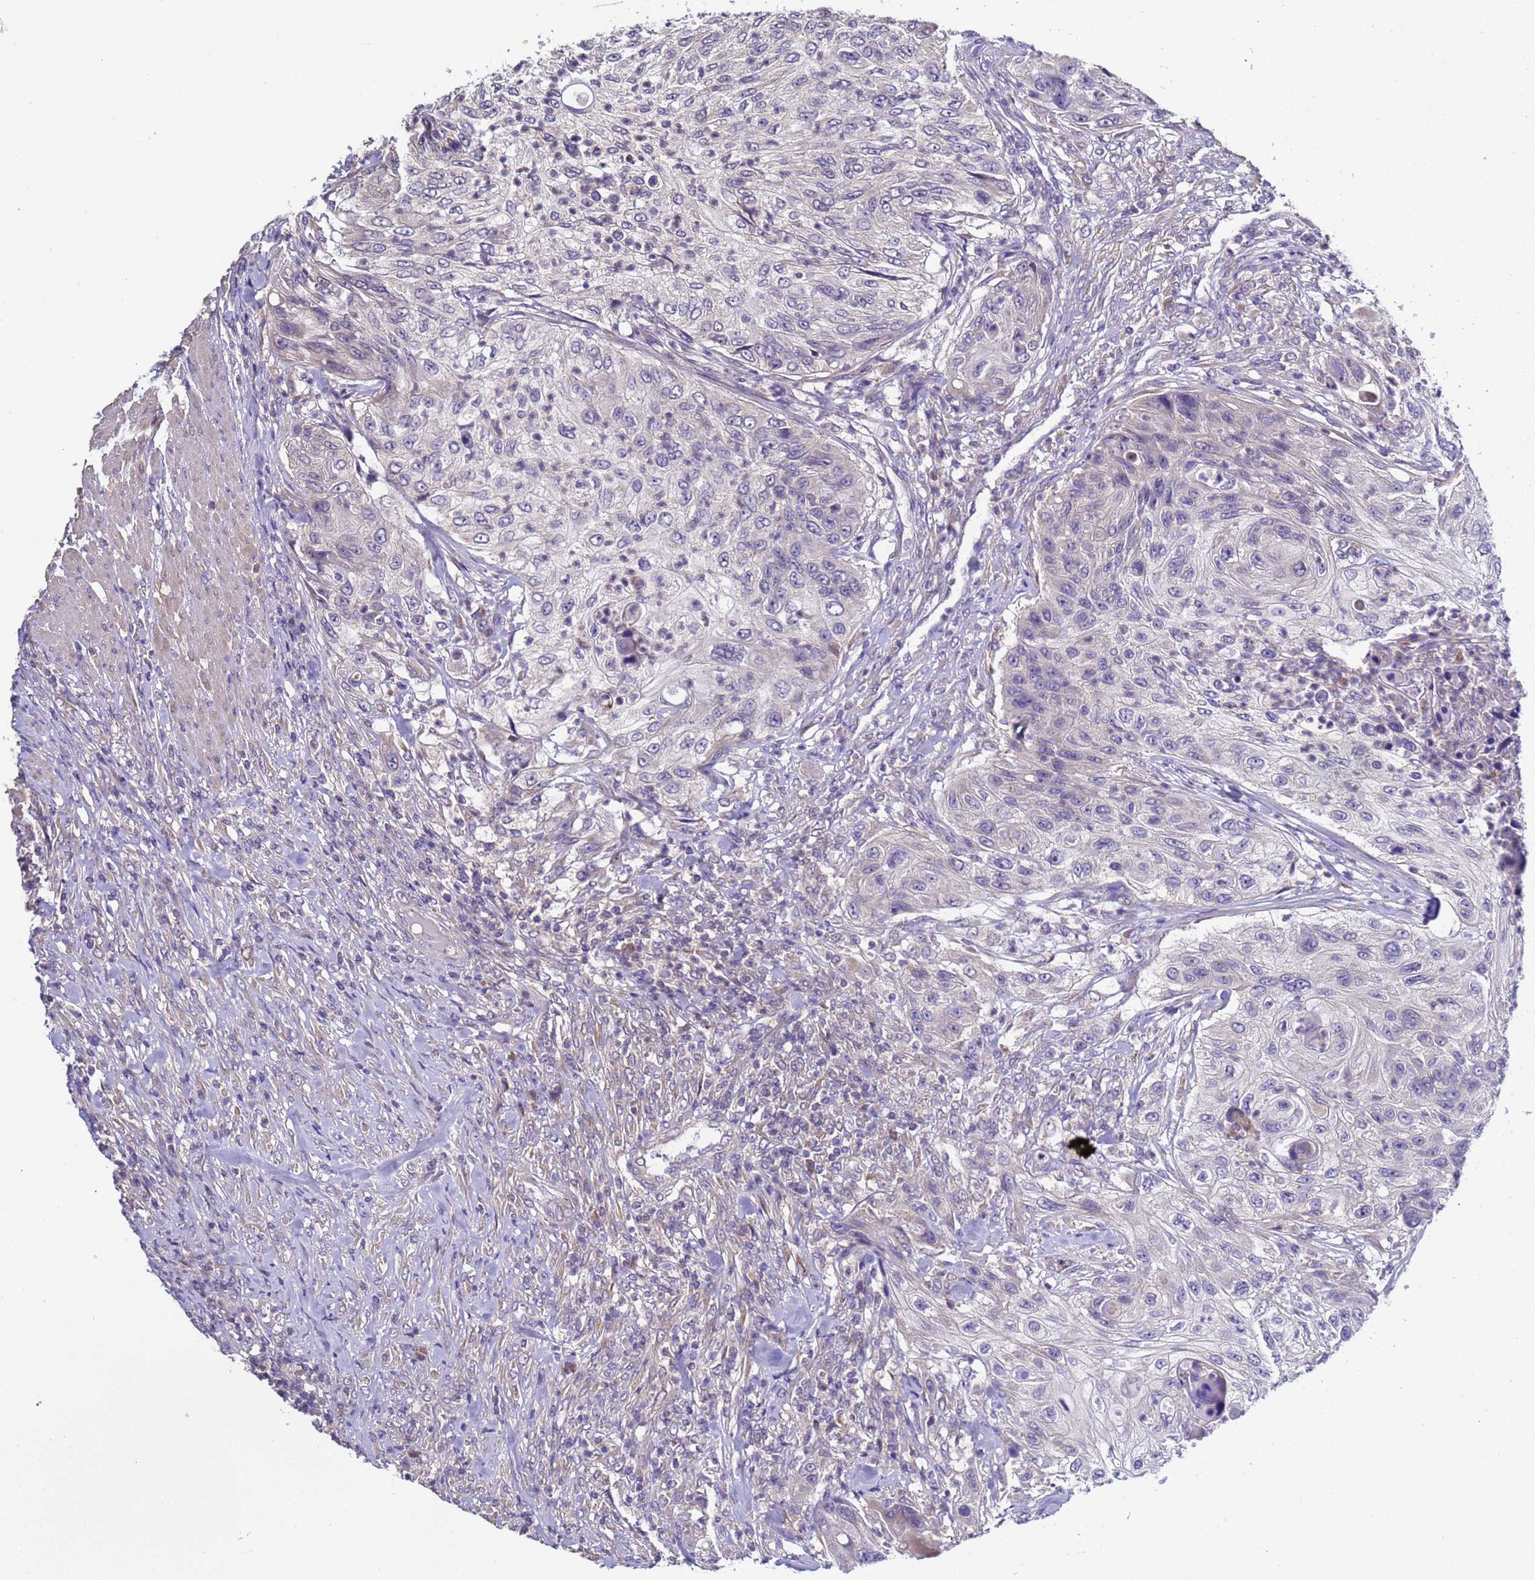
{"staining": {"intensity": "negative", "quantity": "none", "location": "none"}, "tissue": "urothelial cancer", "cell_type": "Tumor cells", "image_type": "cancer", "snomed": [{"axis": "morphology", "description": "Urothelial carcinoma, High grade"}, {"axis": "topography", "description": "Urinary bladder"}], "caption": "This is a histopathology image of IHC staining of urothelial cancer, which shows no expression in tumor cells.", "gene": "ELMOD2", "patient": {"sex": "female", "age": 60}}